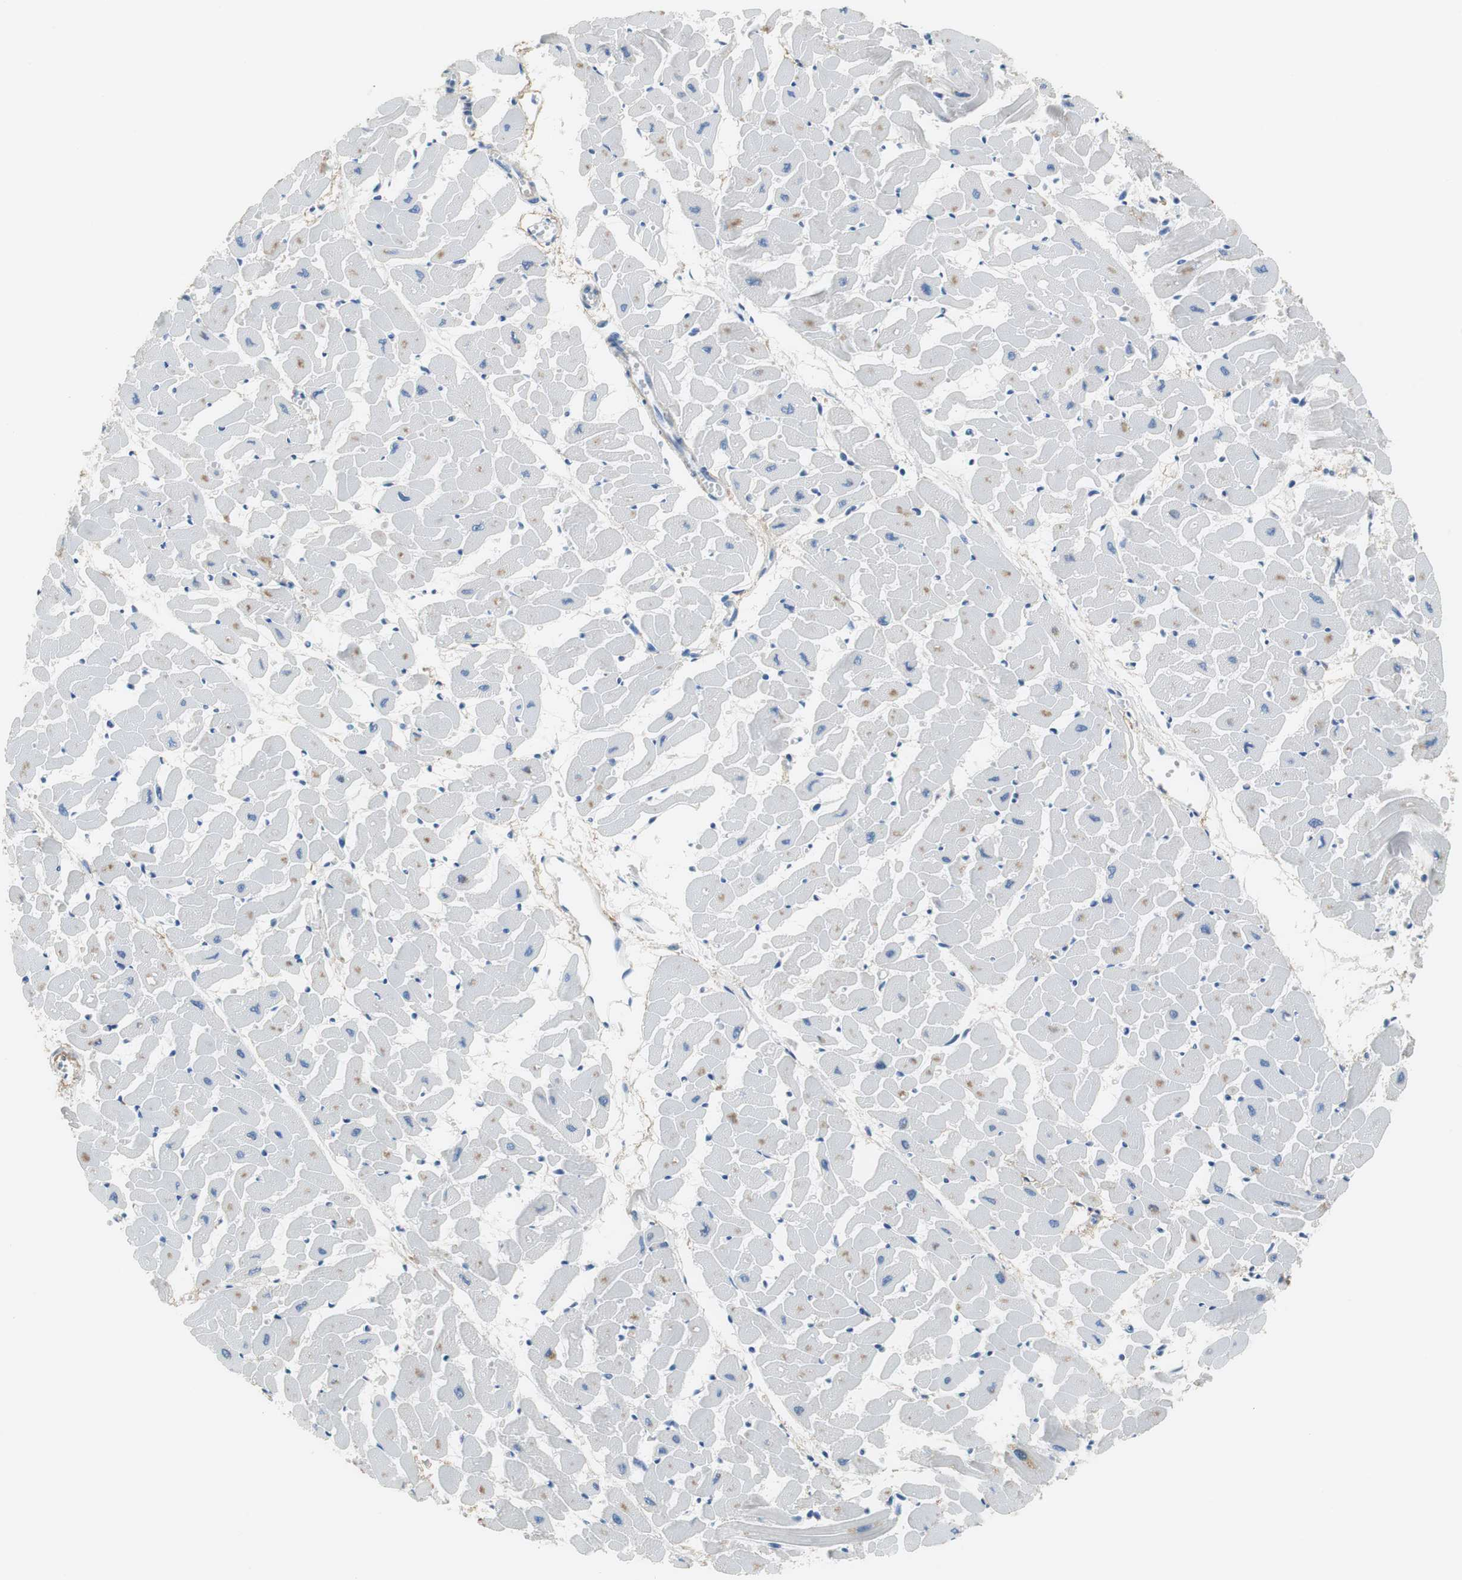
{"staining": {"intensity": "moderate", "quantity": "<25%", "location": "cytoplasmic/membranous"}, "tissue": "heart muscle", "cell_type": "Cardiomyocytes", "image_type": "normal", "snomed": [{"axis": "morphology", "description": "Normal tissue, NOS"}, {"axis": "topography", "description": "Heart"}], "caption": "Cardiomyocytes exhibit low levels of moderate cytoplasmic/membranous positivity in about <25% of cells in unremarkable human heart muscle.", "gene": "MUC7", "patient": {"sex": "female", "age": 19}}